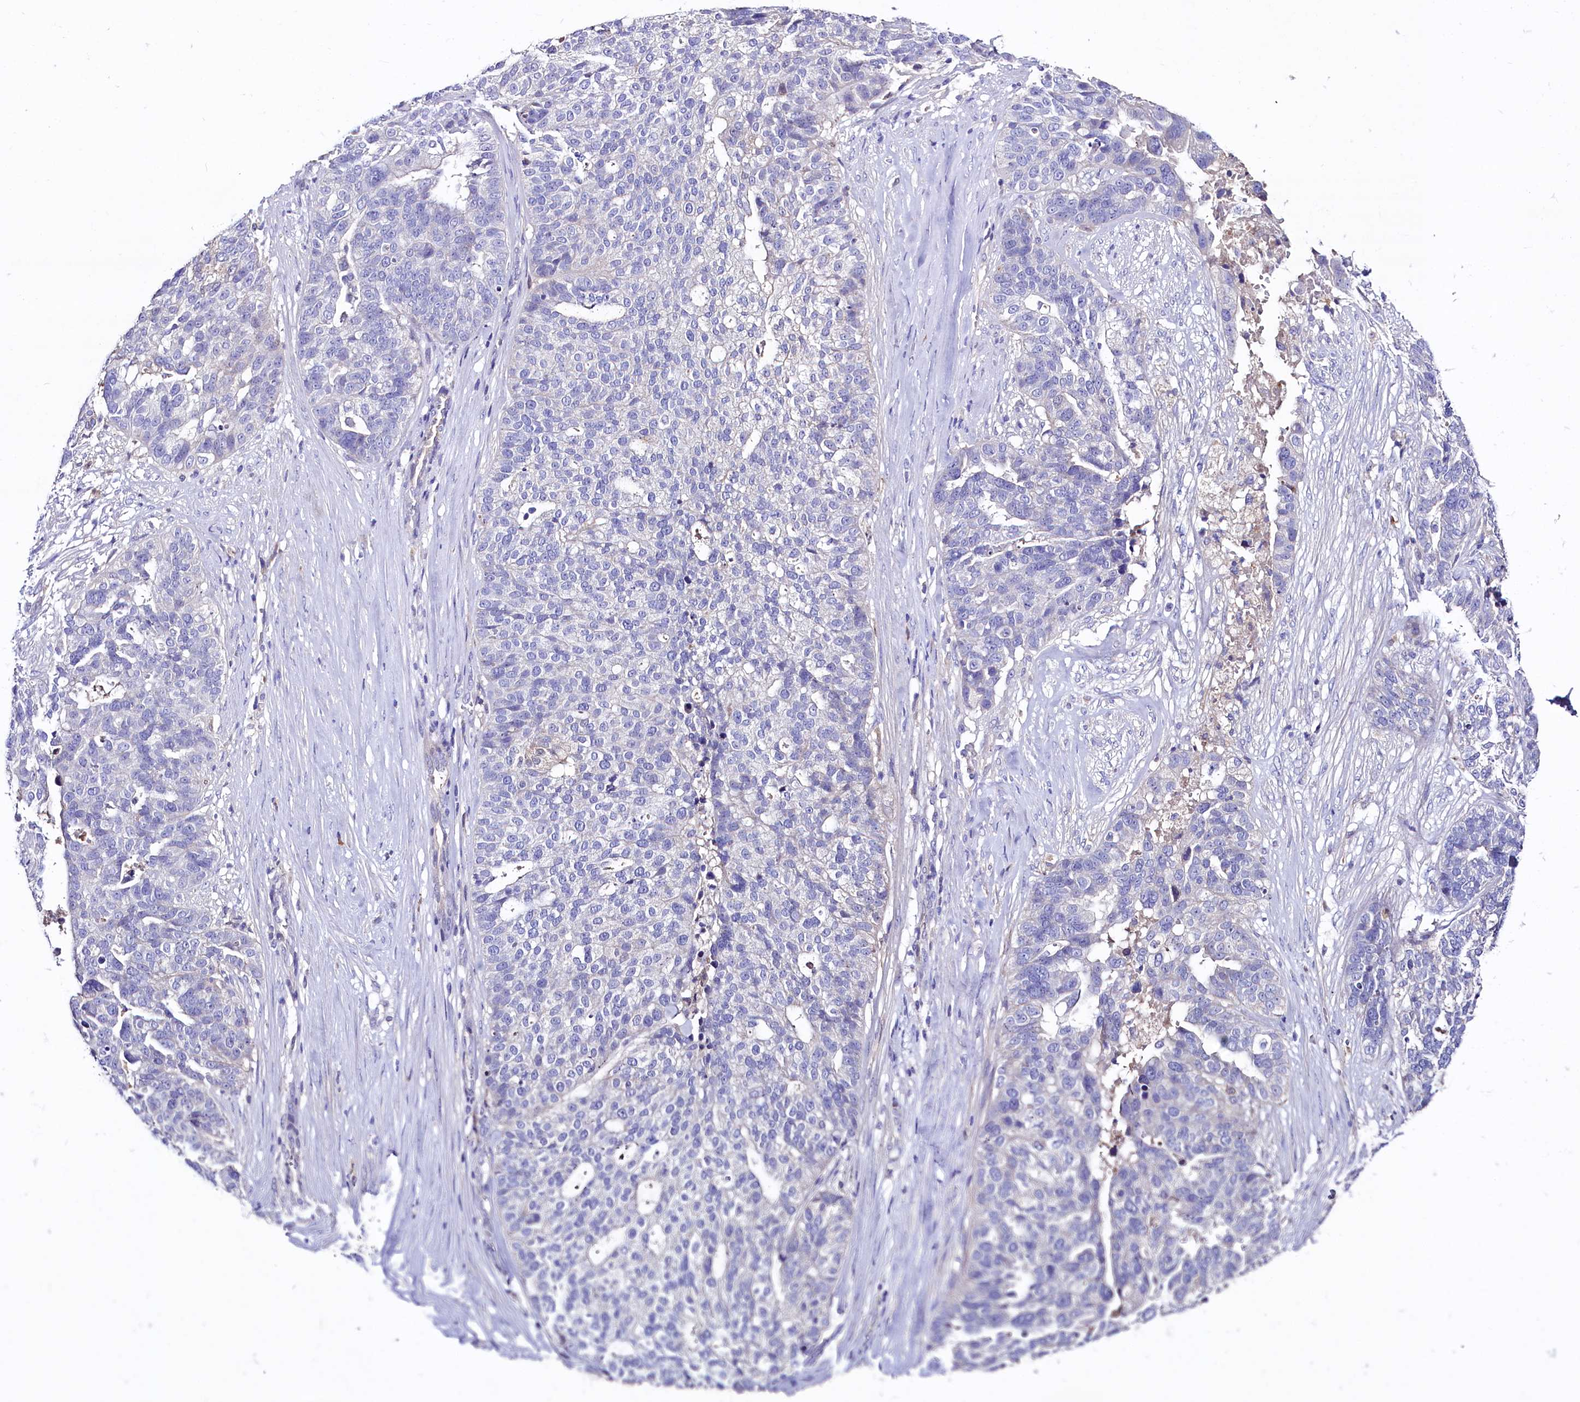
{"staining": {"intensity": "negative", "quantity": "none", "location": "none"}, "tissue": "ovarian cancer", "cell_type": "Tumor cells", "image_type": "cancer", "snomed": [{"axis": "morphology", "description": "Cystadenocarcinoma, serous, NOS"}, {"axis": "topography", "description": "Ovary"}], "caption": "The IHC micrograph has no significant staining in tumor cells of ovarian cancer tissue. (DAB (3,3'-diaminobenzidine) immunohistochemistry (IHC) visualized using brightfield microscopy, high magnification).", "gene": "IL17RD", "patient": {"sex": "female", "age": 59}}